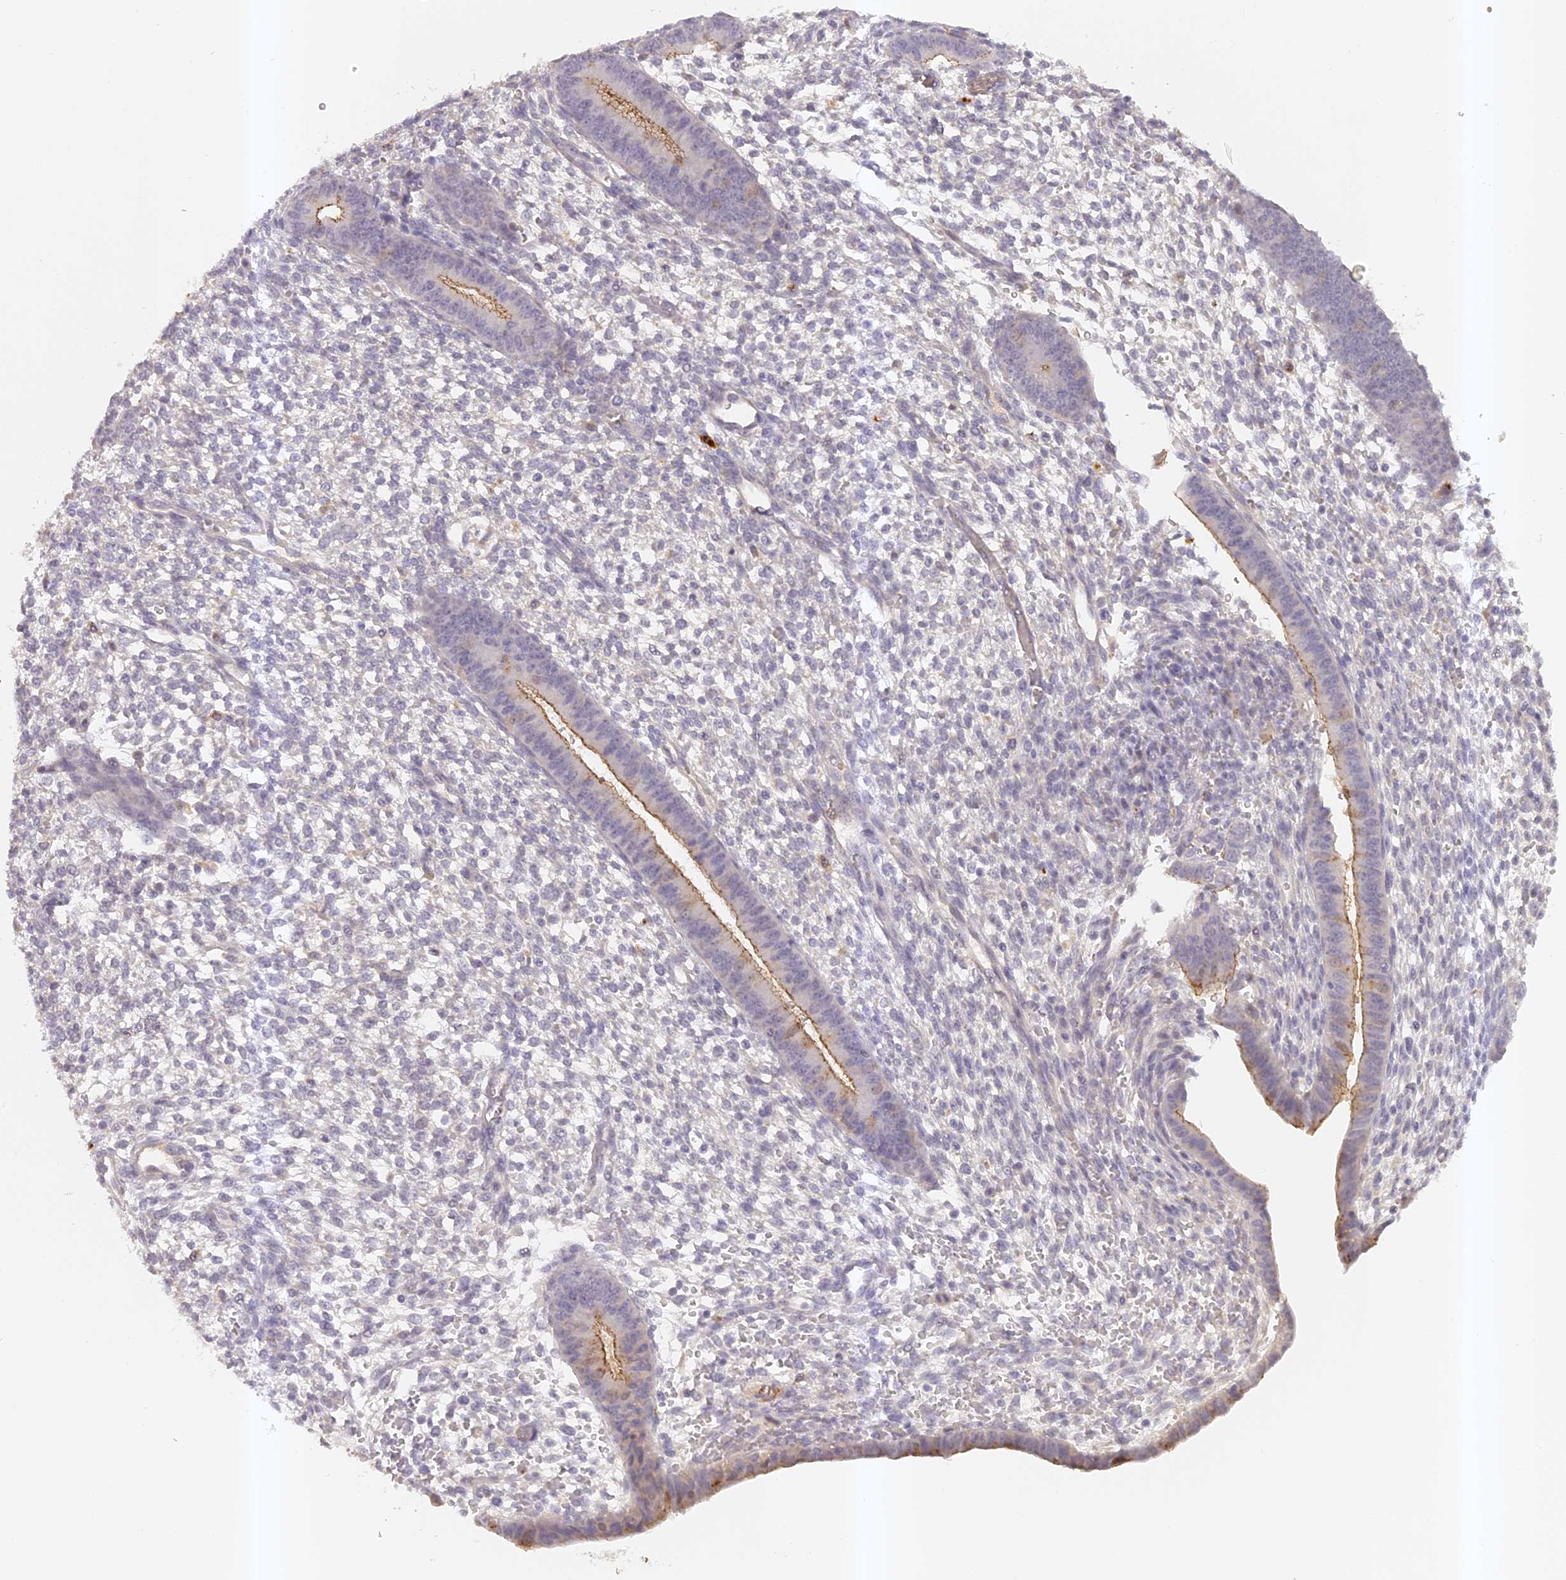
{"staining": {"intensity": "negative", "quantity": "none", "location": "none"}, "tissue": "endometrium", "cell_type": "Cells in endometrial stroma", "image_type": "normal", "snomed": [{"axis": "morphology", "description": "Normal tissue, NOS"}, {"axis": "topography", "description": "Endometrium"}], "caption": "The immunohistochemistry (IHC) photomicrograph has no significant staining in cells in endometrial stroma of endometrium.", "gene": "ELL3", "patient": {"sex": "female", "age": 46}}